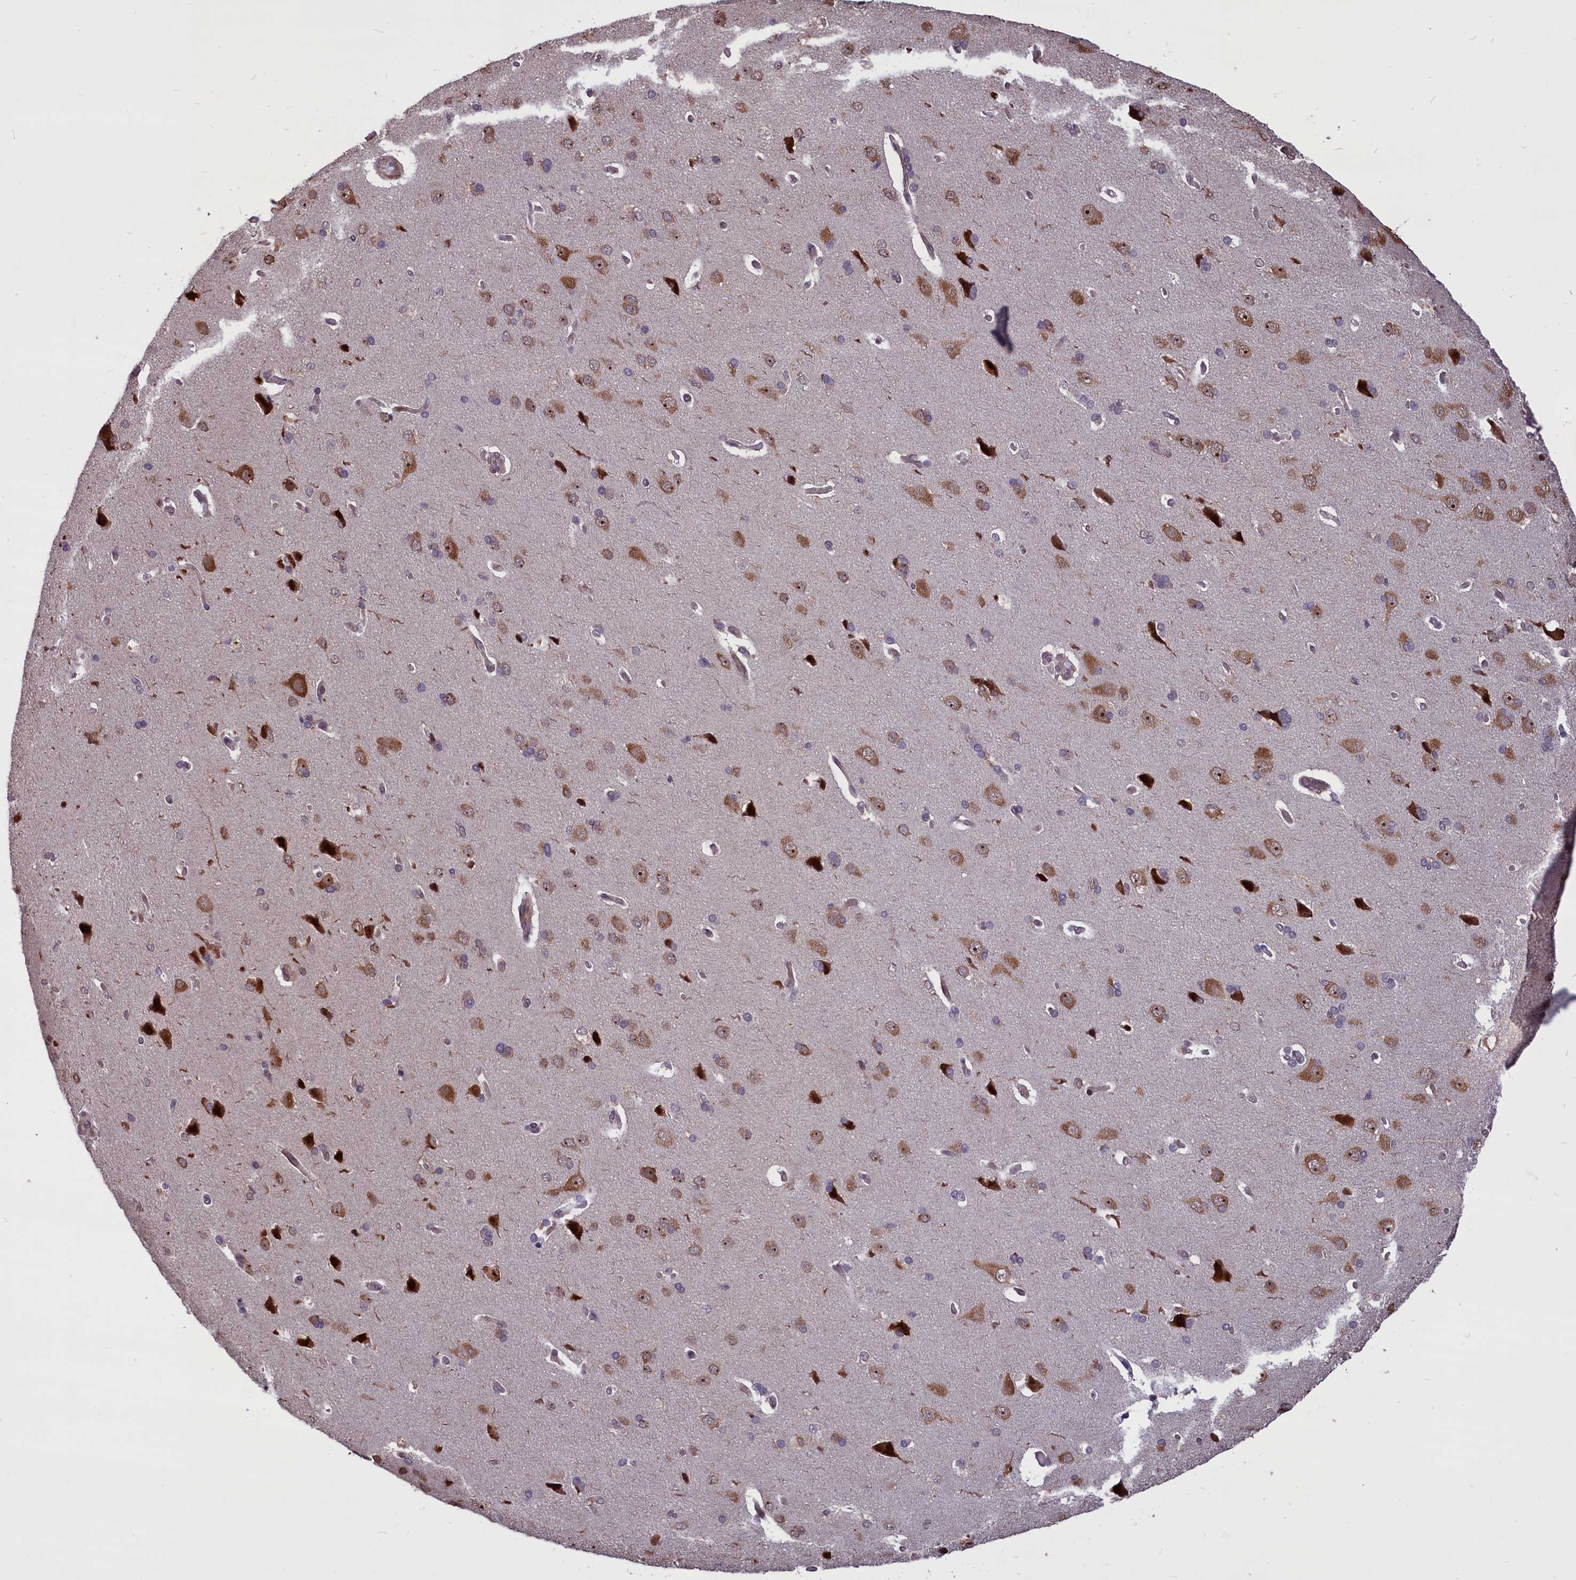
{"staining": {"intensity": "moderate", "quantity": ">75%", "location": "cytoplasmic/membranous,nuclear"}, "tissue": "cerebral cortex", "cell_type": "Endothelial cells", "image_type": "normal", "snomed": [{"axis": "morphology", "description": "Normal tissue, NOS"}, {"axis": "topography", "description": "Cerebral cortex"}], "caption": "The image exhibits staining of unremarkable cerebral cortex, revealing moderate cytoplasmic/membranous,nuclear protein positivity (brown color) within endothelial cells.", "gene": "SHFL", "patient": {"sex": "male", "age": 62}}